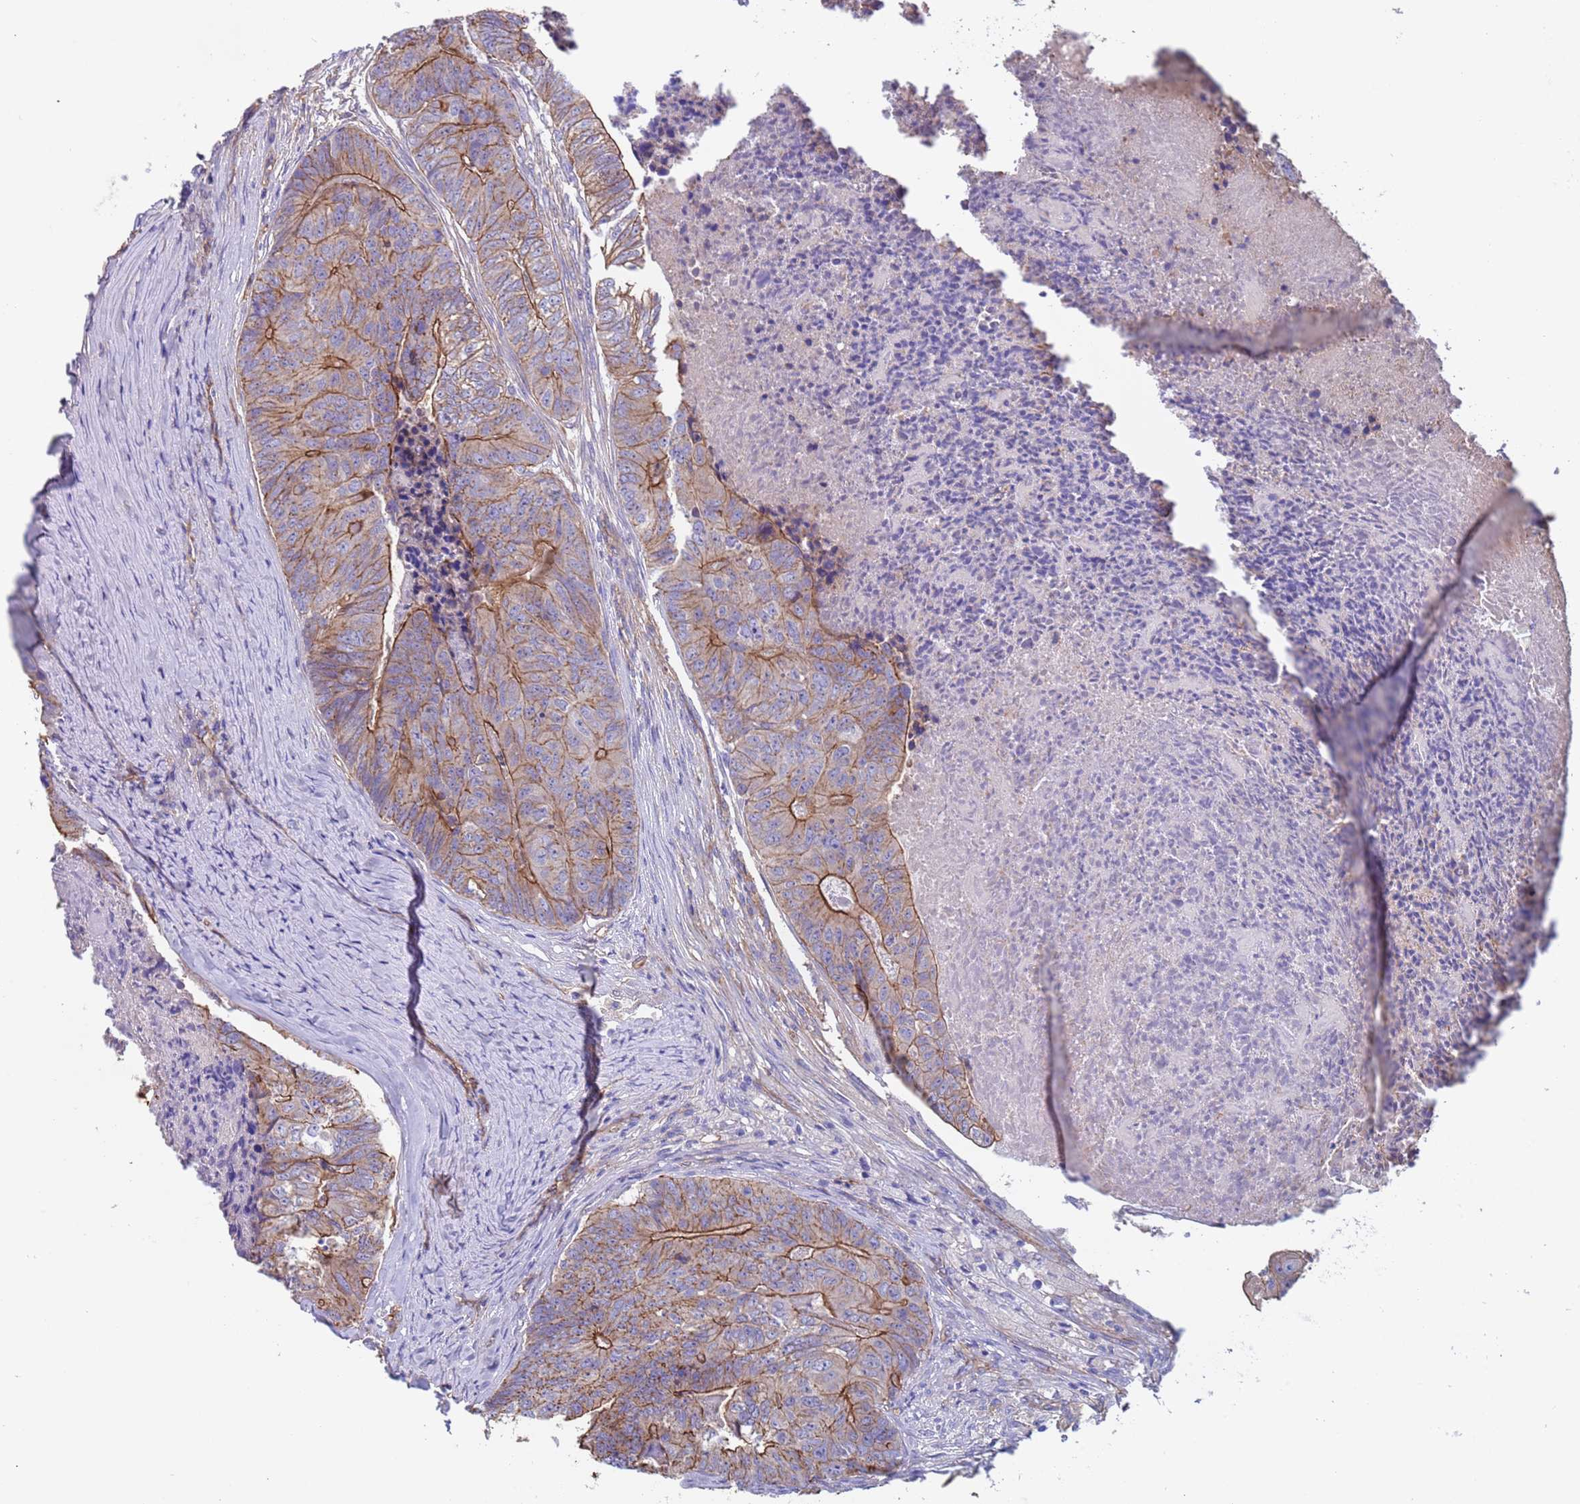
{"staining": {"intensity": "moderate", "quantity": ">75%", "location": "cytoplasmic/membranous"}, "tissue": "colorectal cancer", "cell_type": "Tumor cells", "image_type": "cancer", "snomed": [{"axis": "morphology", "description": "Adenocarcinoma, NOS"}, {"axis": "topography", "description": "Colon"}], "caption": "Immunohistochemistry (IHC) (DAB (3,3'-diaminobenzidine)) staining of human colorectal adenocarcinoma displays moderate cytoplasmic/membranous protein expression in approximately >75% of tumor cells. (DAB = brown stain, brightfield microscopy at high magnification).", "gene": "ZNF248", "patient": {"sex": "female", "age": 67}}